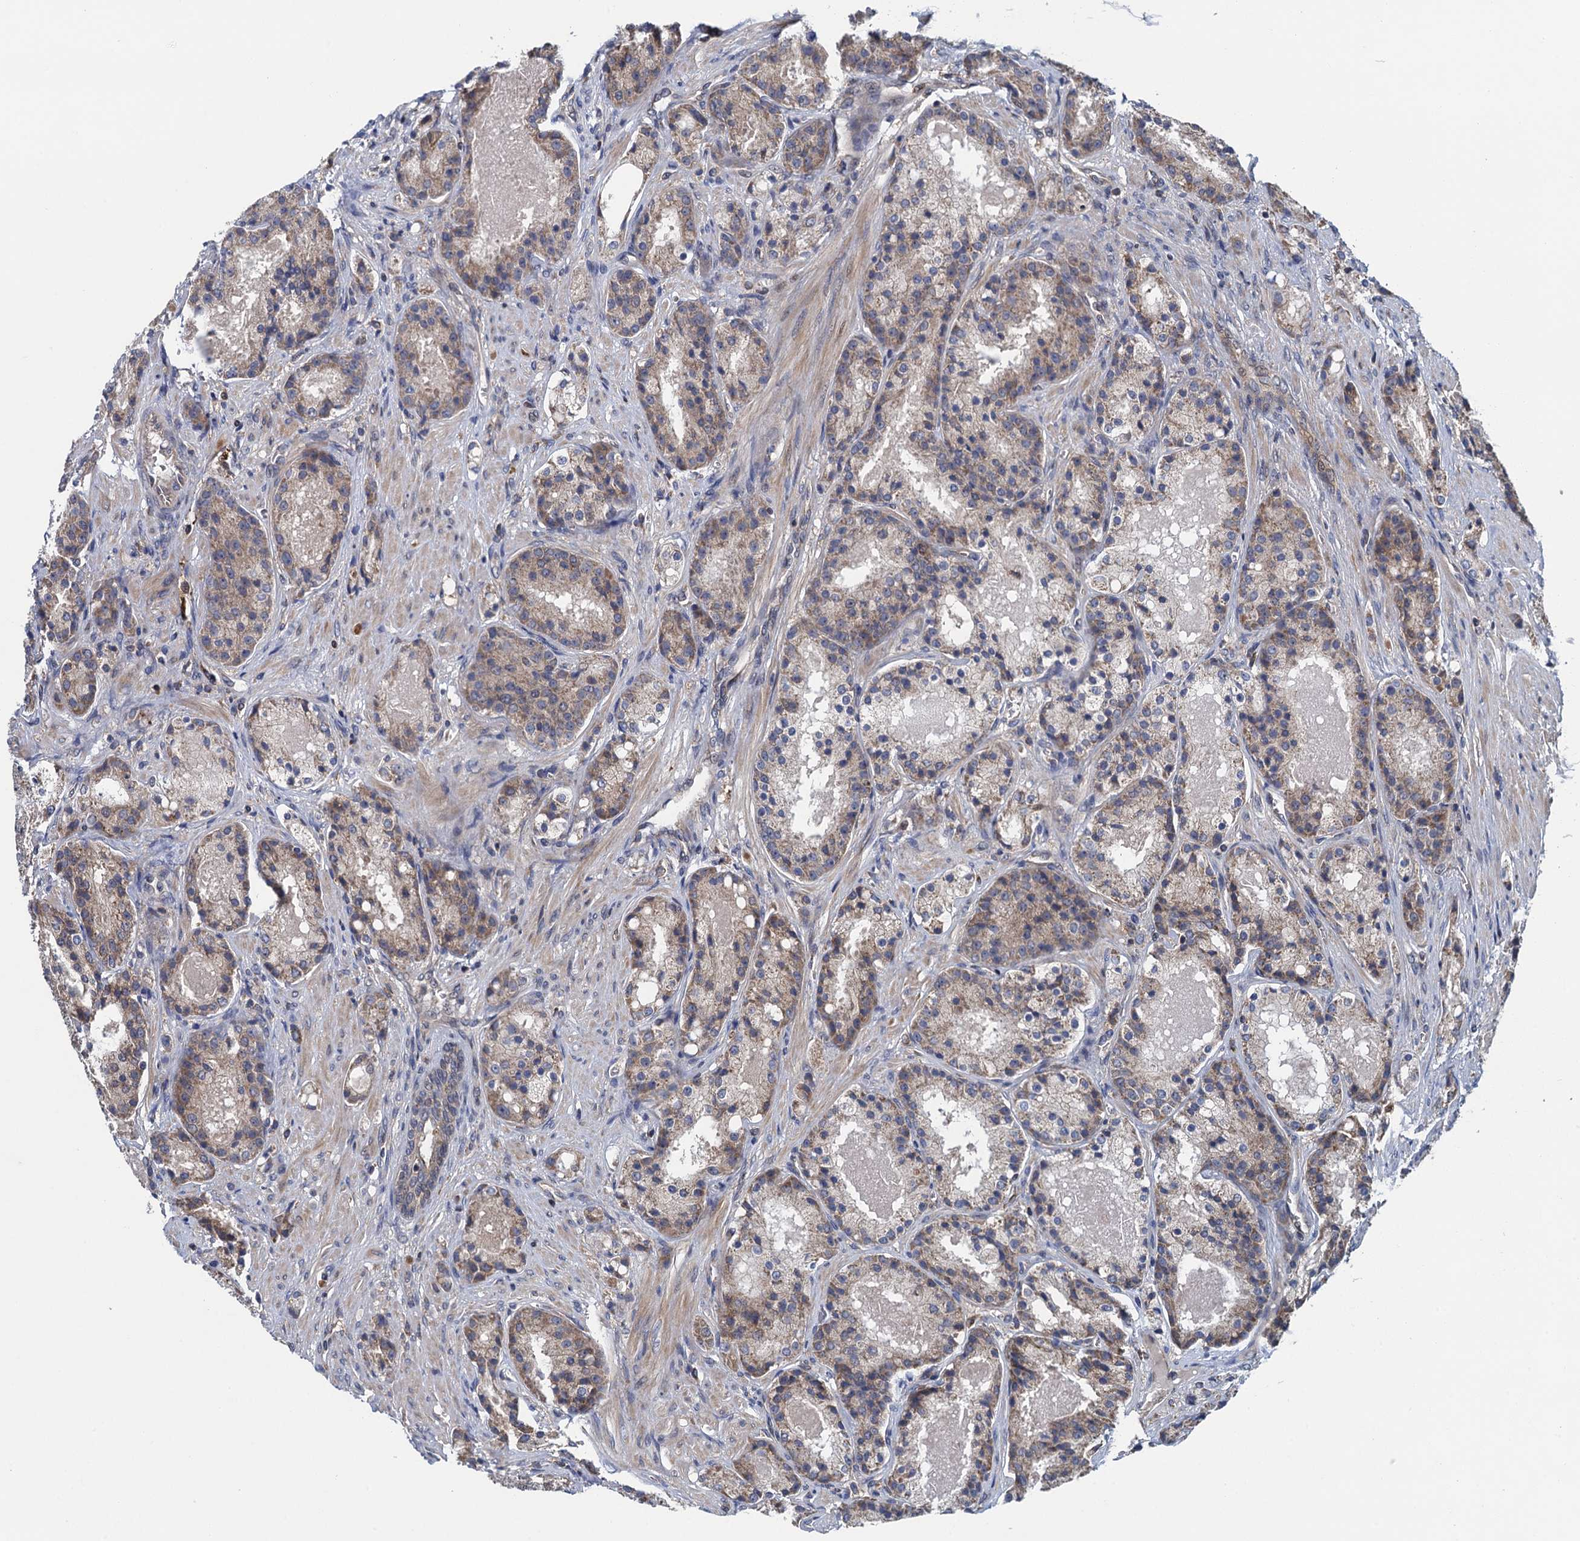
{"staining": {"intensity": "weak", "quantity": "<25%", "location": "cytoplasmic/membranous"}, "tissue": "prostate cancer", "cell_type": "Tumor cells", "image_type": "cancer", "snomed": [{"axis": "morphology", "description": "Adenocarcinoma, High grade"}, {"axis": "topography", "description": "Prostate"}], "caption": "Micrograph shows no significant protein positivity in tumor cells of high-grade adenocarcinoma (prostate). (Brightfield microscopy of DAB (3,3'-diaminobenzidine) IHC at high magnification).", "gene": "CNTN5", "patient": {"sex": "male", "age": 60}}